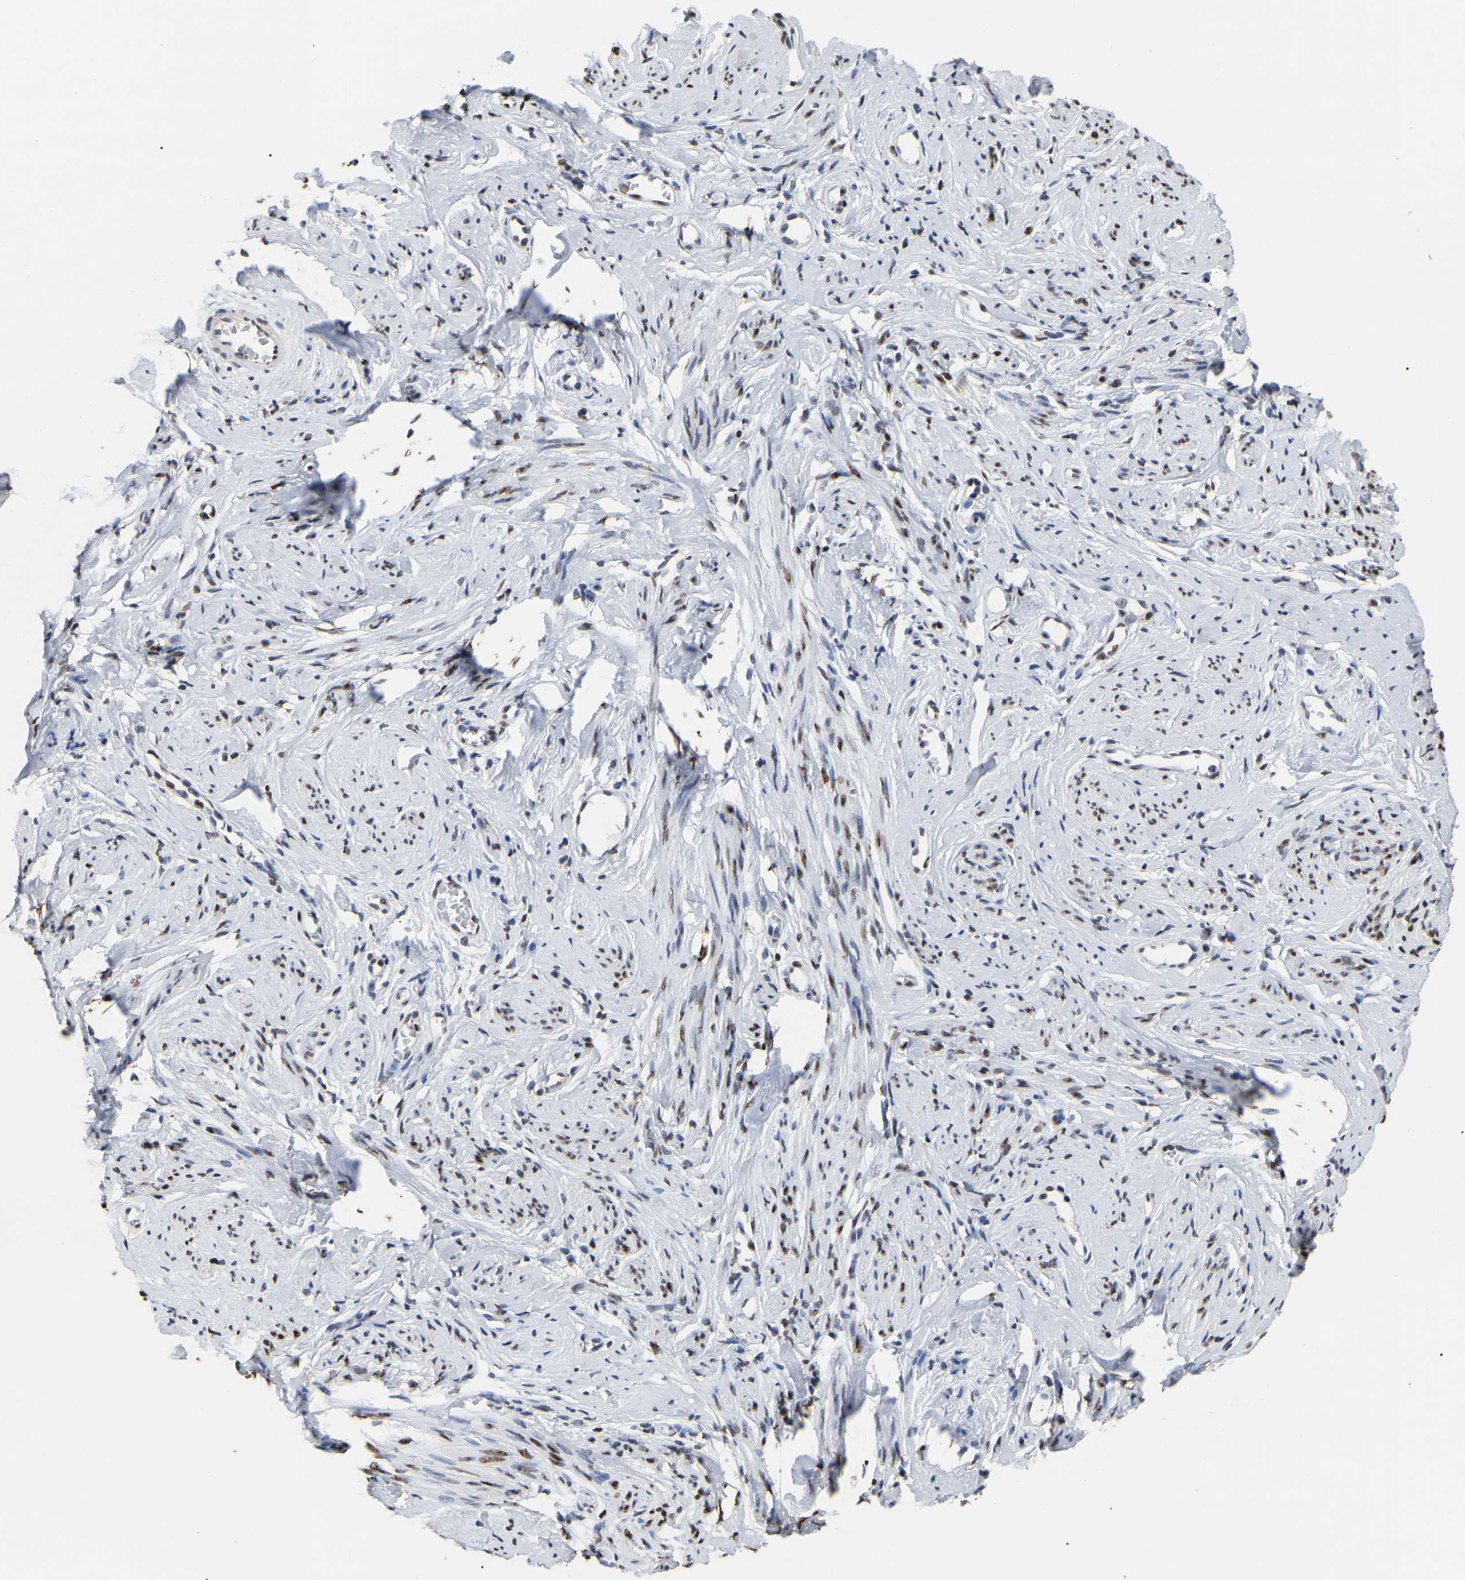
{"staining": {"intensity": "strong", "quantity": "25%-75%", "location": "nuclear"}, "tissue": "cervix", "cell_type": "Squamous epithelial cells", "image_type": "normal", "snomed": [{"axis": "morphology", "description": "Normal tissue, NOS"}, {"axis": "topography", "description": "Cervix"}], "caption": "Squamous epithelial cells show high levels of strong nuclear expression in approximately 25%-75% of cells in normal human cervix. The protein of interest is stained brown, and the nuclei are stained in blue (DAB (3,3'-diaminobenzidine) IHC with brightfield microscopy, high magnification).", "gene": "RBL2", "patient": {"sex": "female", "age": 77}}